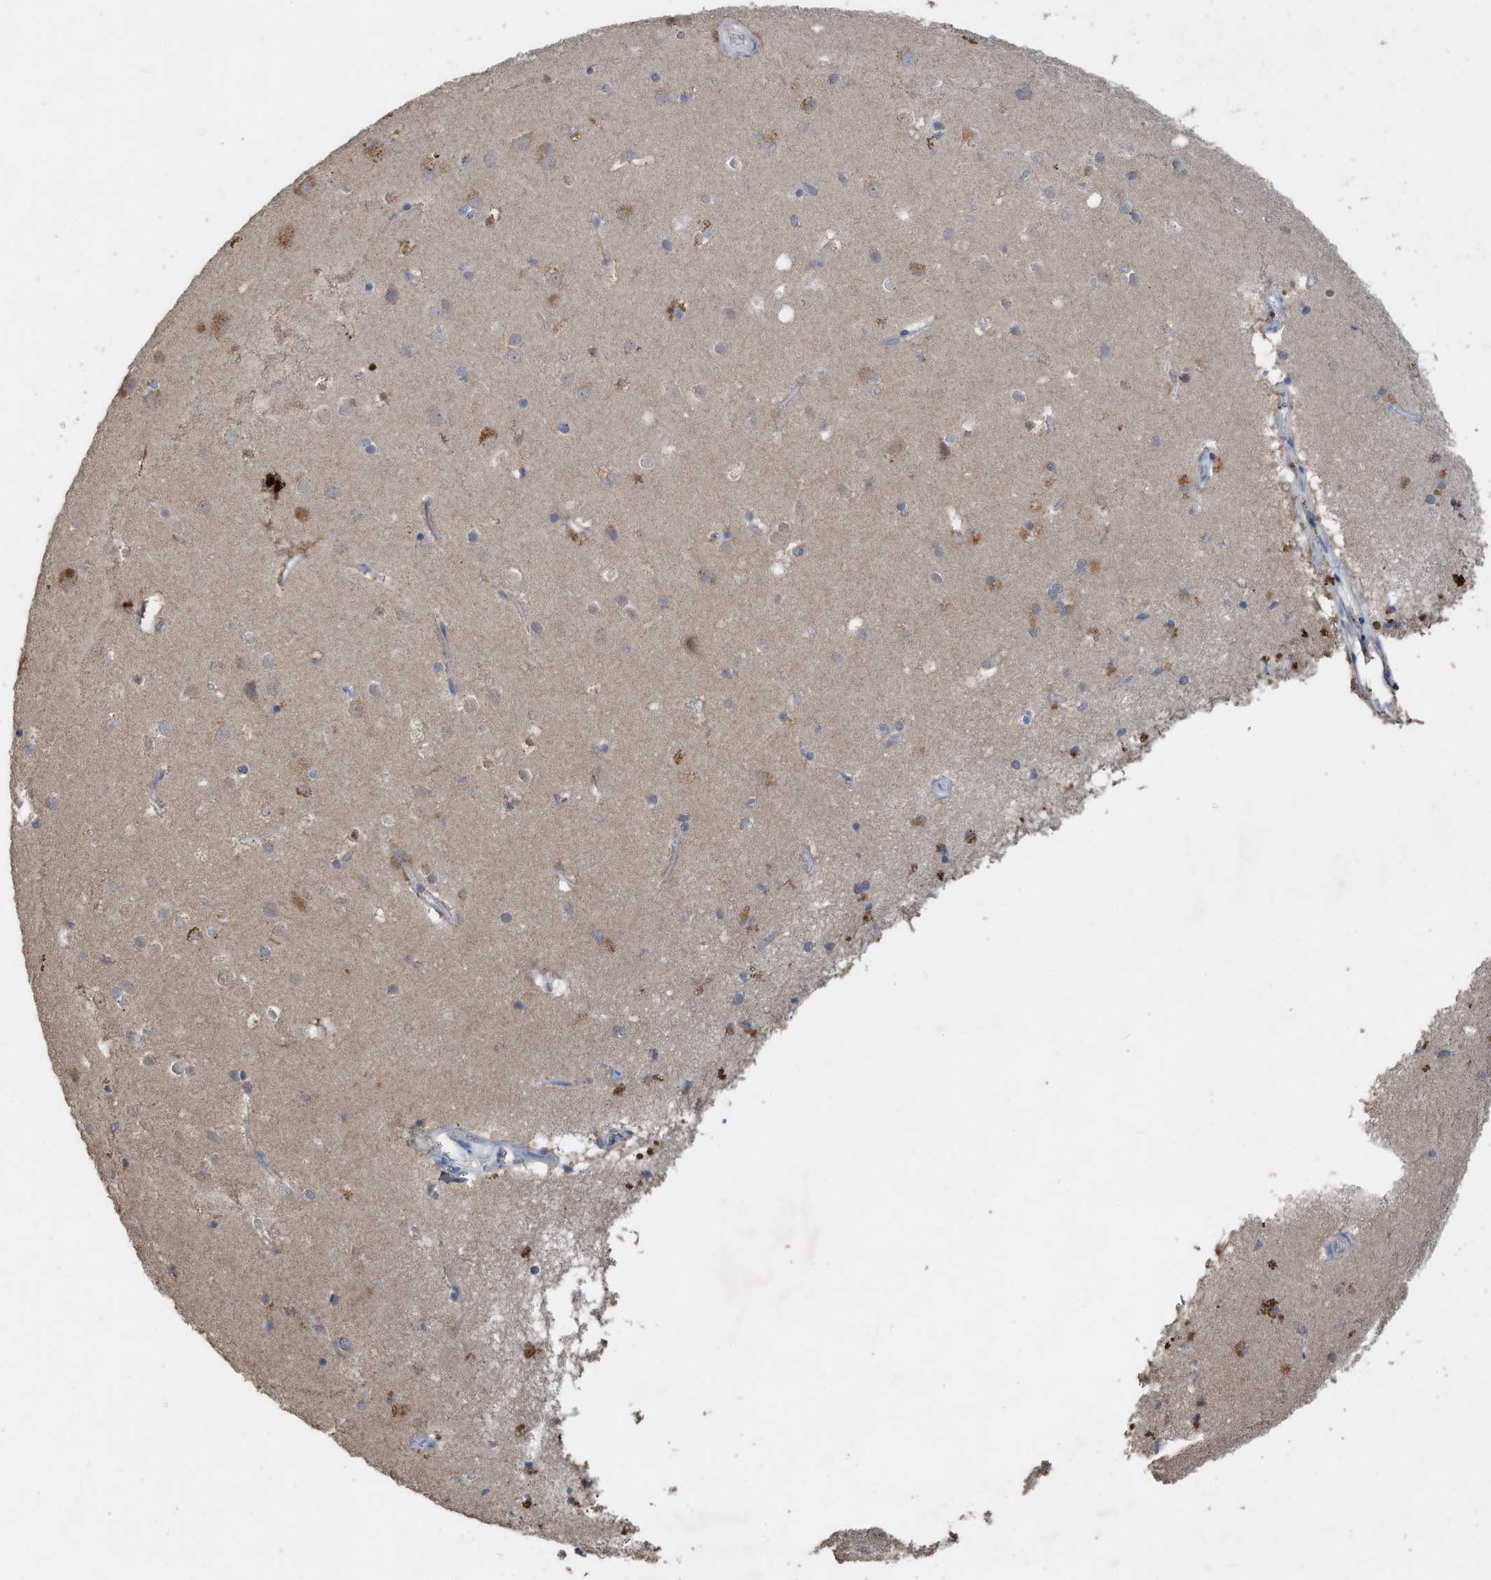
{"staining": {"intensity": "negative", "quantity": "none", "location": "none"}, "tissue": "cerebral cortex", "cell_type": "Endothelial cells", "image_type": "normal", "snomed": [{"axis": "morphology", "description": "Normal tissue, NOS"}, {"axis": "topography", "description": "Cerebral cortex"}], "caption": "The micrograph reveals no staining of endothelial cells in normal cerebral cortex. (Brightfield microscopy of DAB immunohistochemistry at high magnification).", "gene": "CAPN13", "patient": {"sex": "male", "age": 54}}